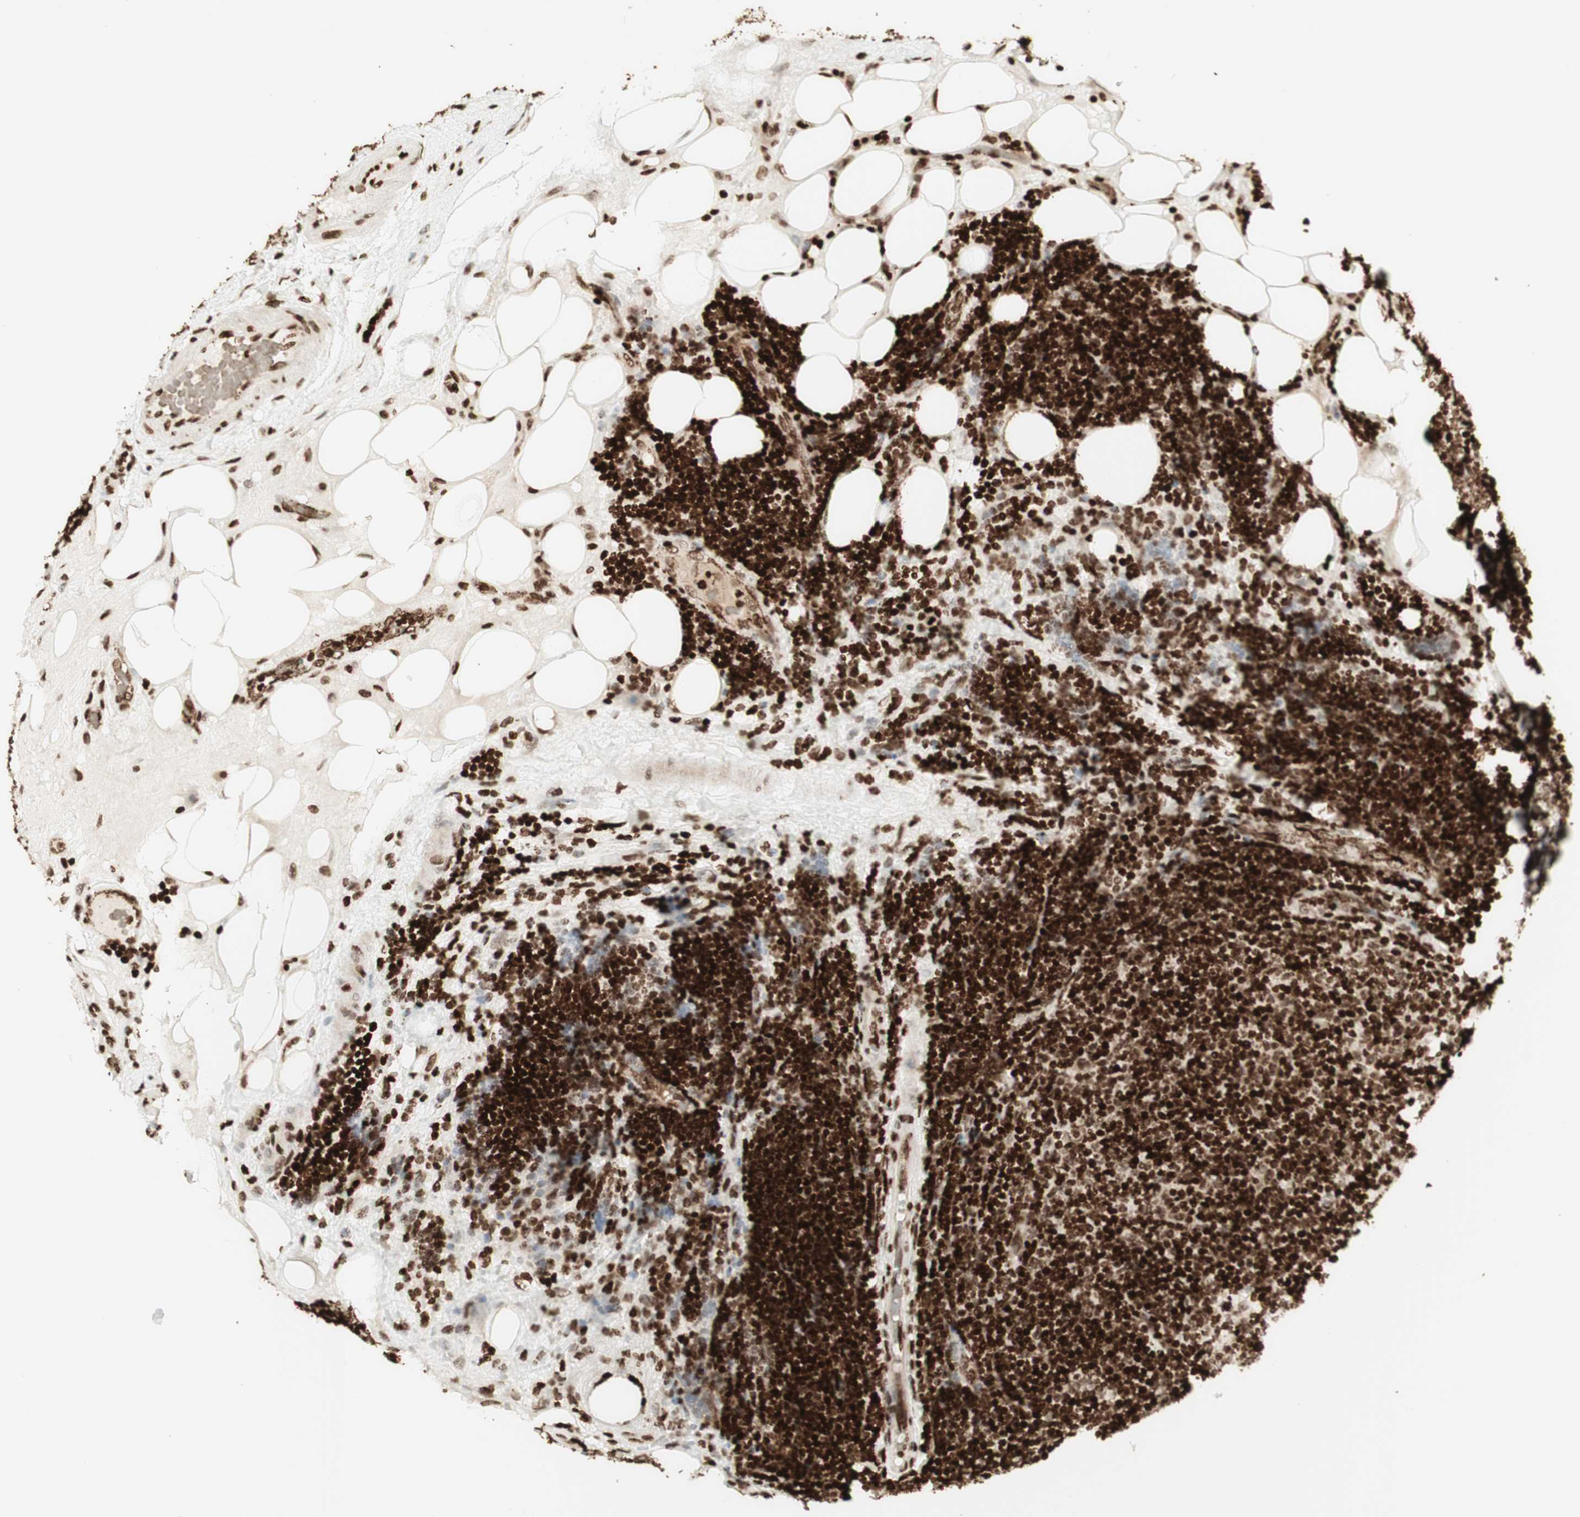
{"staining": {"intensity": "strong", "quantity": ">75%", "location": "nuclear"}, "tissue": "lymphoma", "cell_type": "Tumor cells", "image_type": "cancer", "snomed": [{"axis": "morphology", "description": "Malignant lymphoma, non-Hodgkin's type, Low grade"}, {"axis": "topography", "description": "Lymph node"}], "caption": "Protein analysis of low-grade malignant lymphoma, non-Hodgkin's type tissue displays strong nuclear staining in about >75% of tumor cells. (DAB (3,3'-diaminobenzidine) = brown stain, brightfield microscopy at high magnification).", "gene": "NCAPD2", "patient": {"sex": "male", "age": 83}}